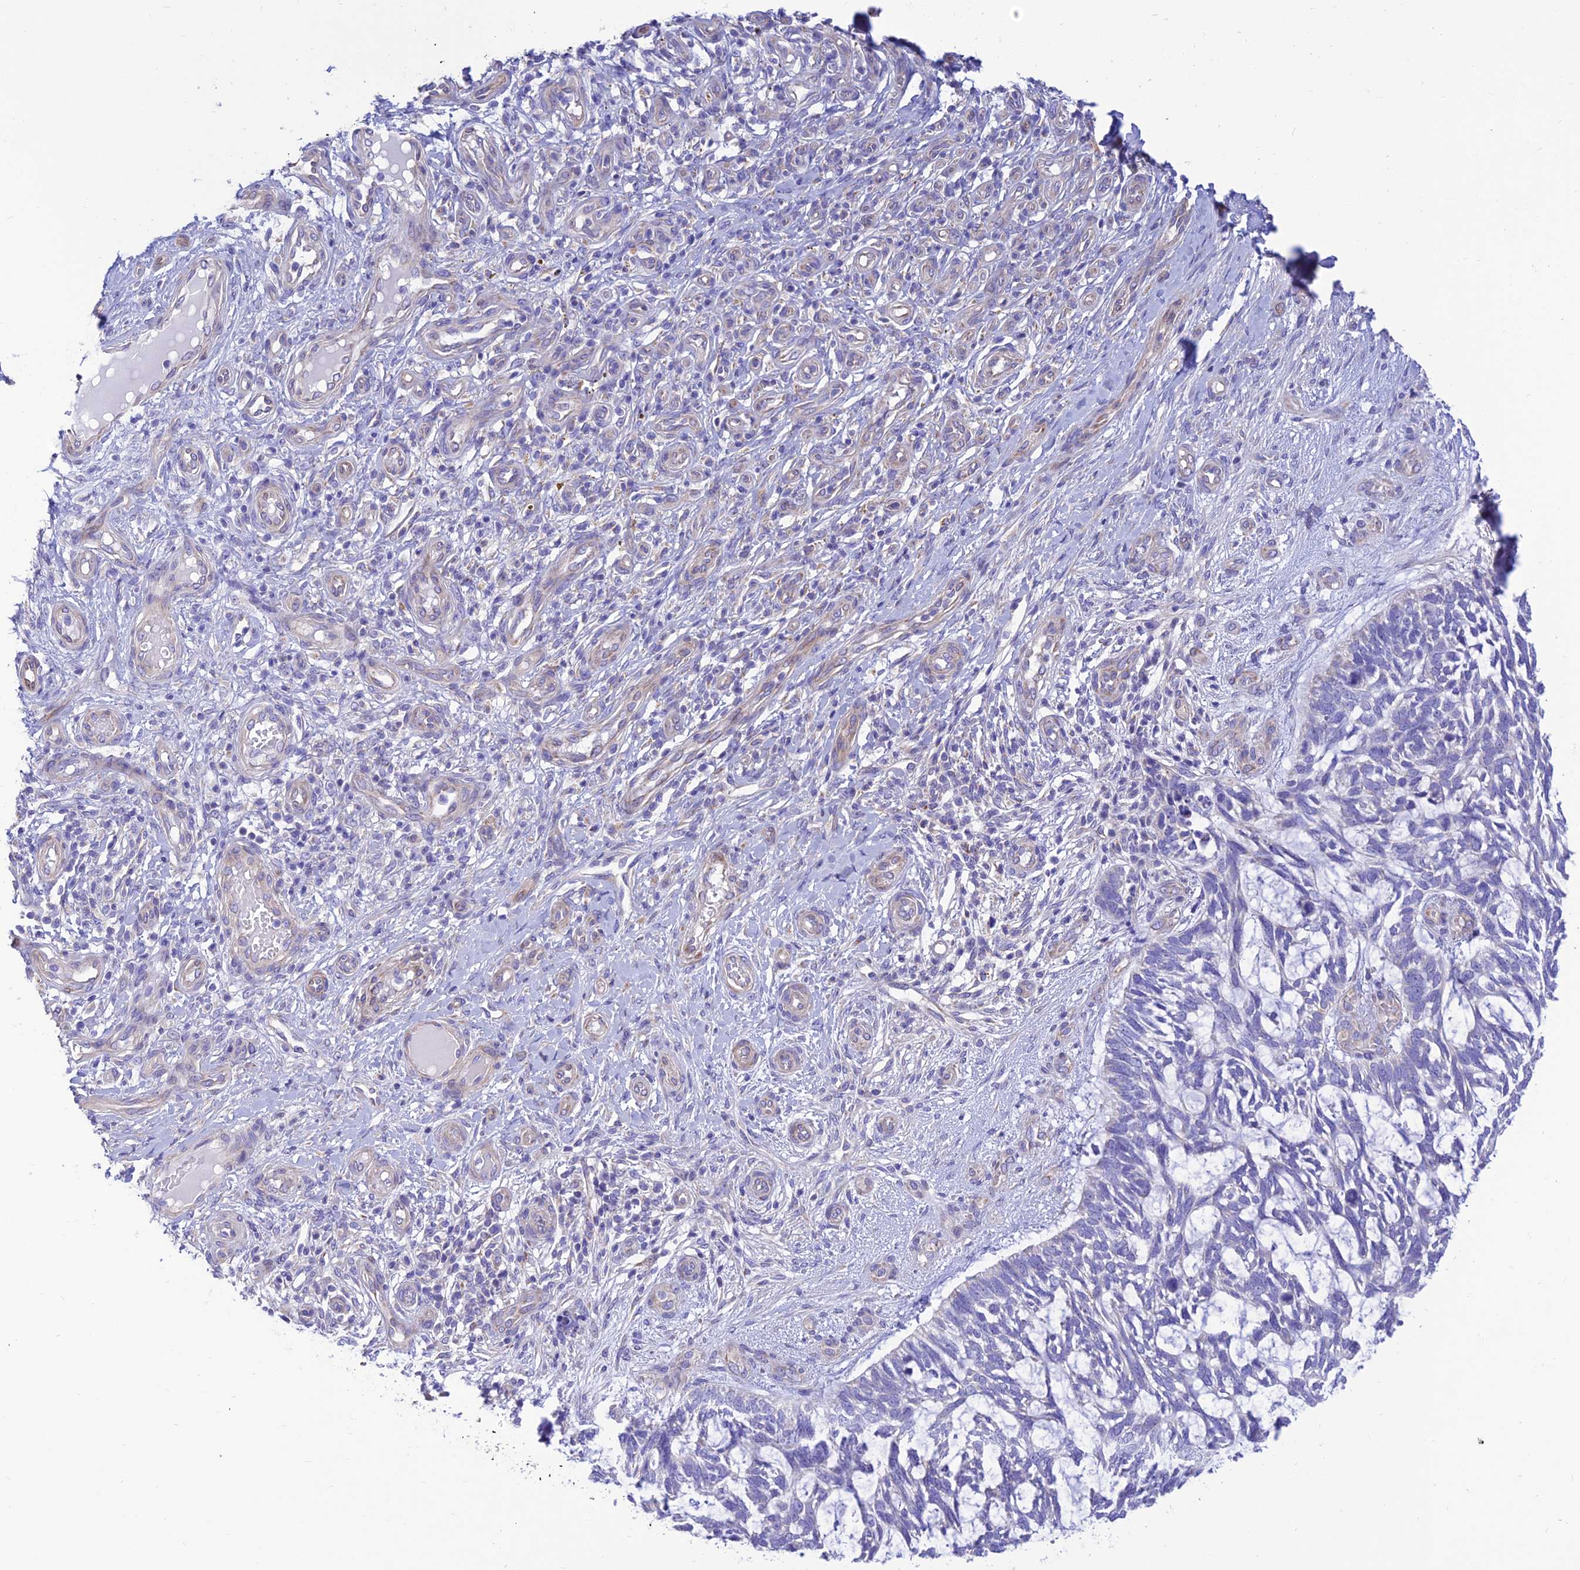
{"staining": {"intensity": "negative", "quantity": "none", "location": "none"}, "tissue": "skin cancer", "cell_type": "Tumor cells", "image_type": "cancer", "snomed": [{"axis": "morphology", "description": "Basal cell carcinoma"}, {"axis": "topography", "description": "Skin"}], "caption": "Skin cancer was stained to show a protein in brown. There is no significant staining in tumor cells. (Brightfield microscopy of DAB (3,3'-diaminobenzidine) immunohistochemistry at high magnification).", "gene": "FAM186B", "patient": {"sex": "male", "age": 88}}